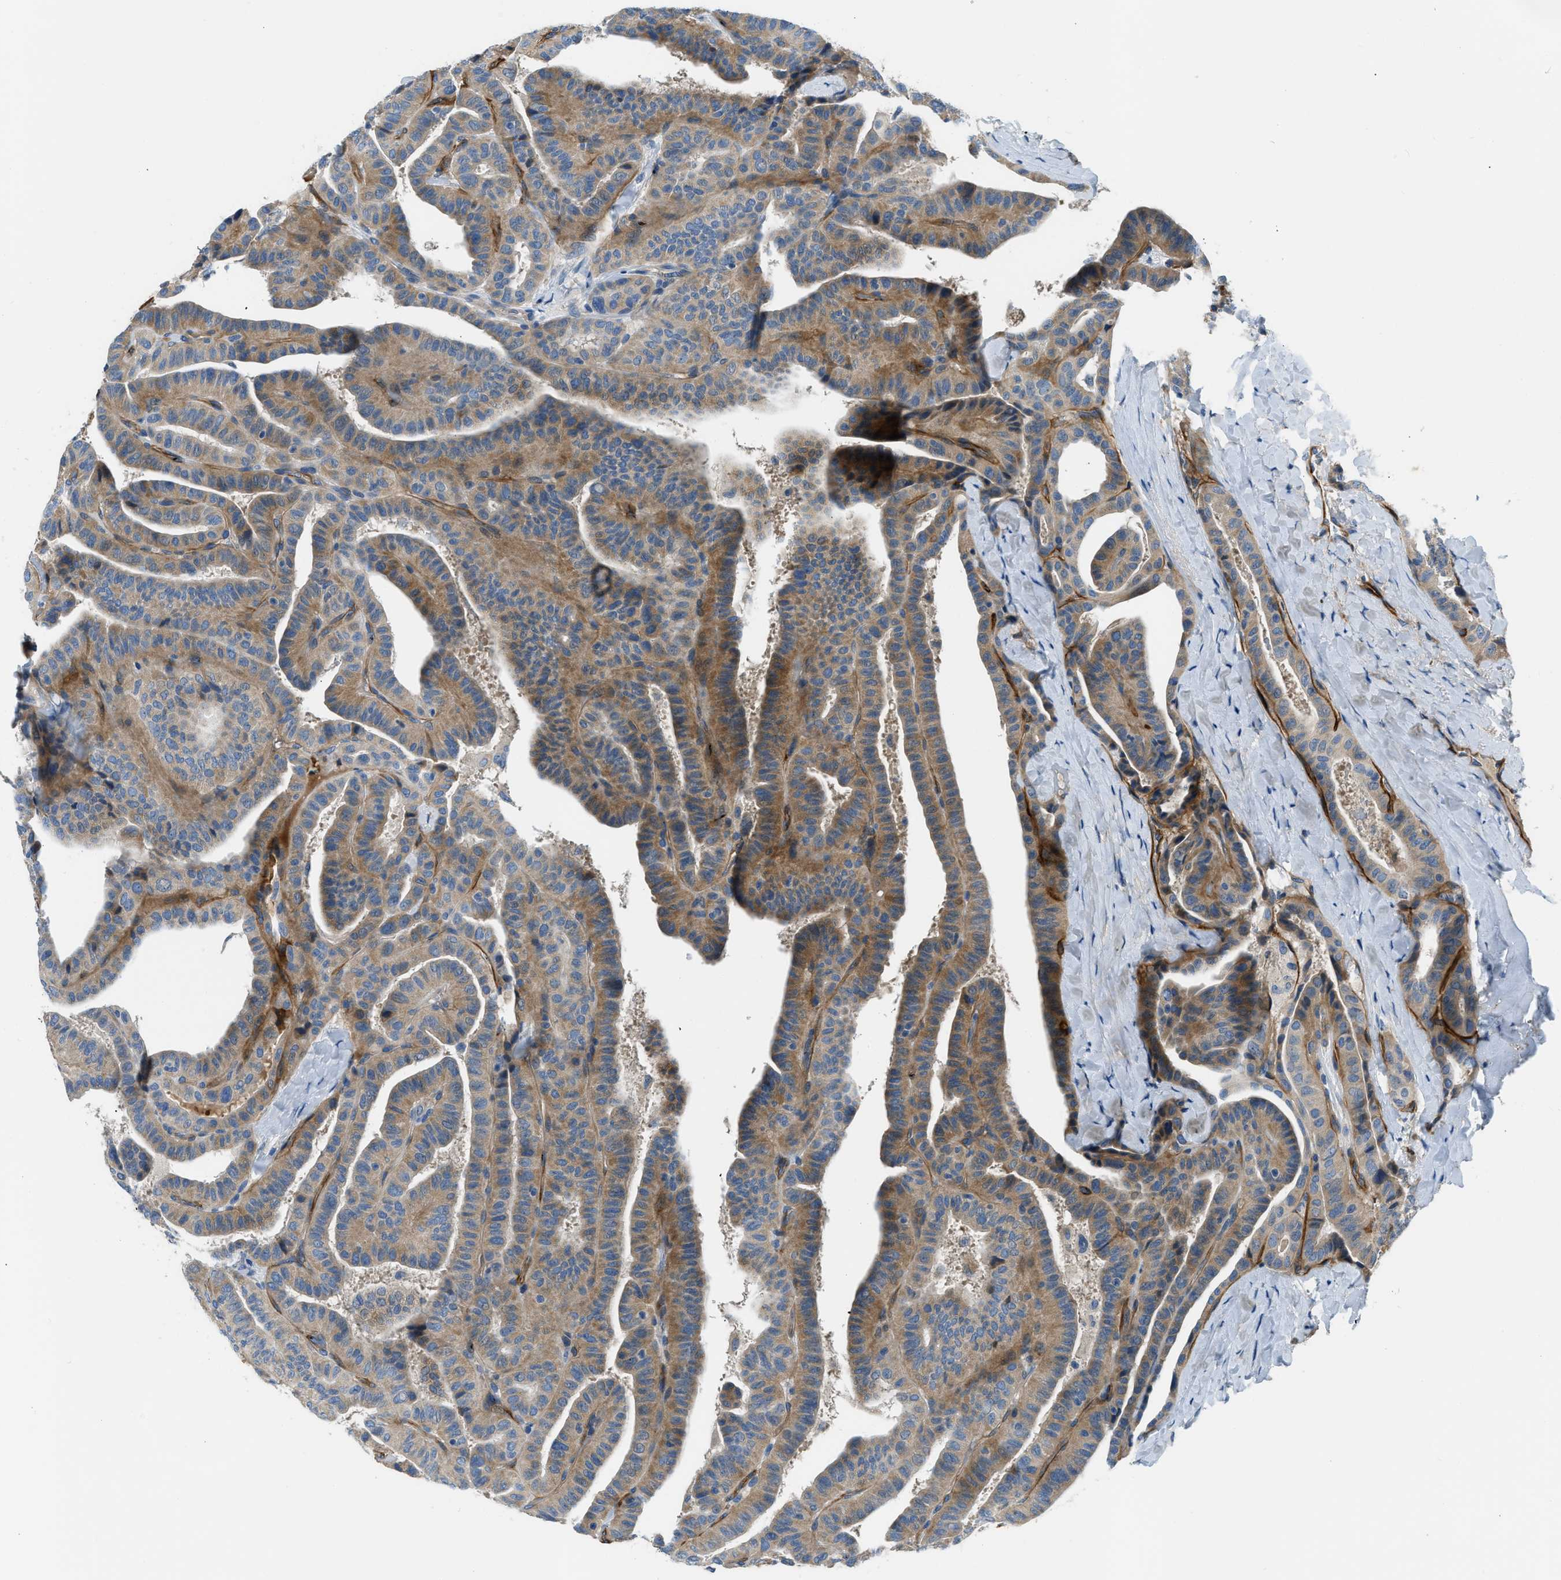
{"staining": {"intensity": "moderate", "quantity": ">75%", "location": "cytoplasmic/membranous"}, "tissue": "thyroid cancer", "cell_type": "Tumor cells", "image_type": "cancer", "snomed": [{"axis": "morphology", "description": "Papillary adenocarcinoma, NOS"}, {"axis": "topography", "description": "Thyroid gland"}], "caption": "Thyroid cancer stained for a protein shows moderate cytoplasmic/membranous positivity in tumor cells. (Brightfield microscopy of DAB IHC at high magnification).", "gene": "COL15A1", "patient": {"sex": "male", "age": 77}}